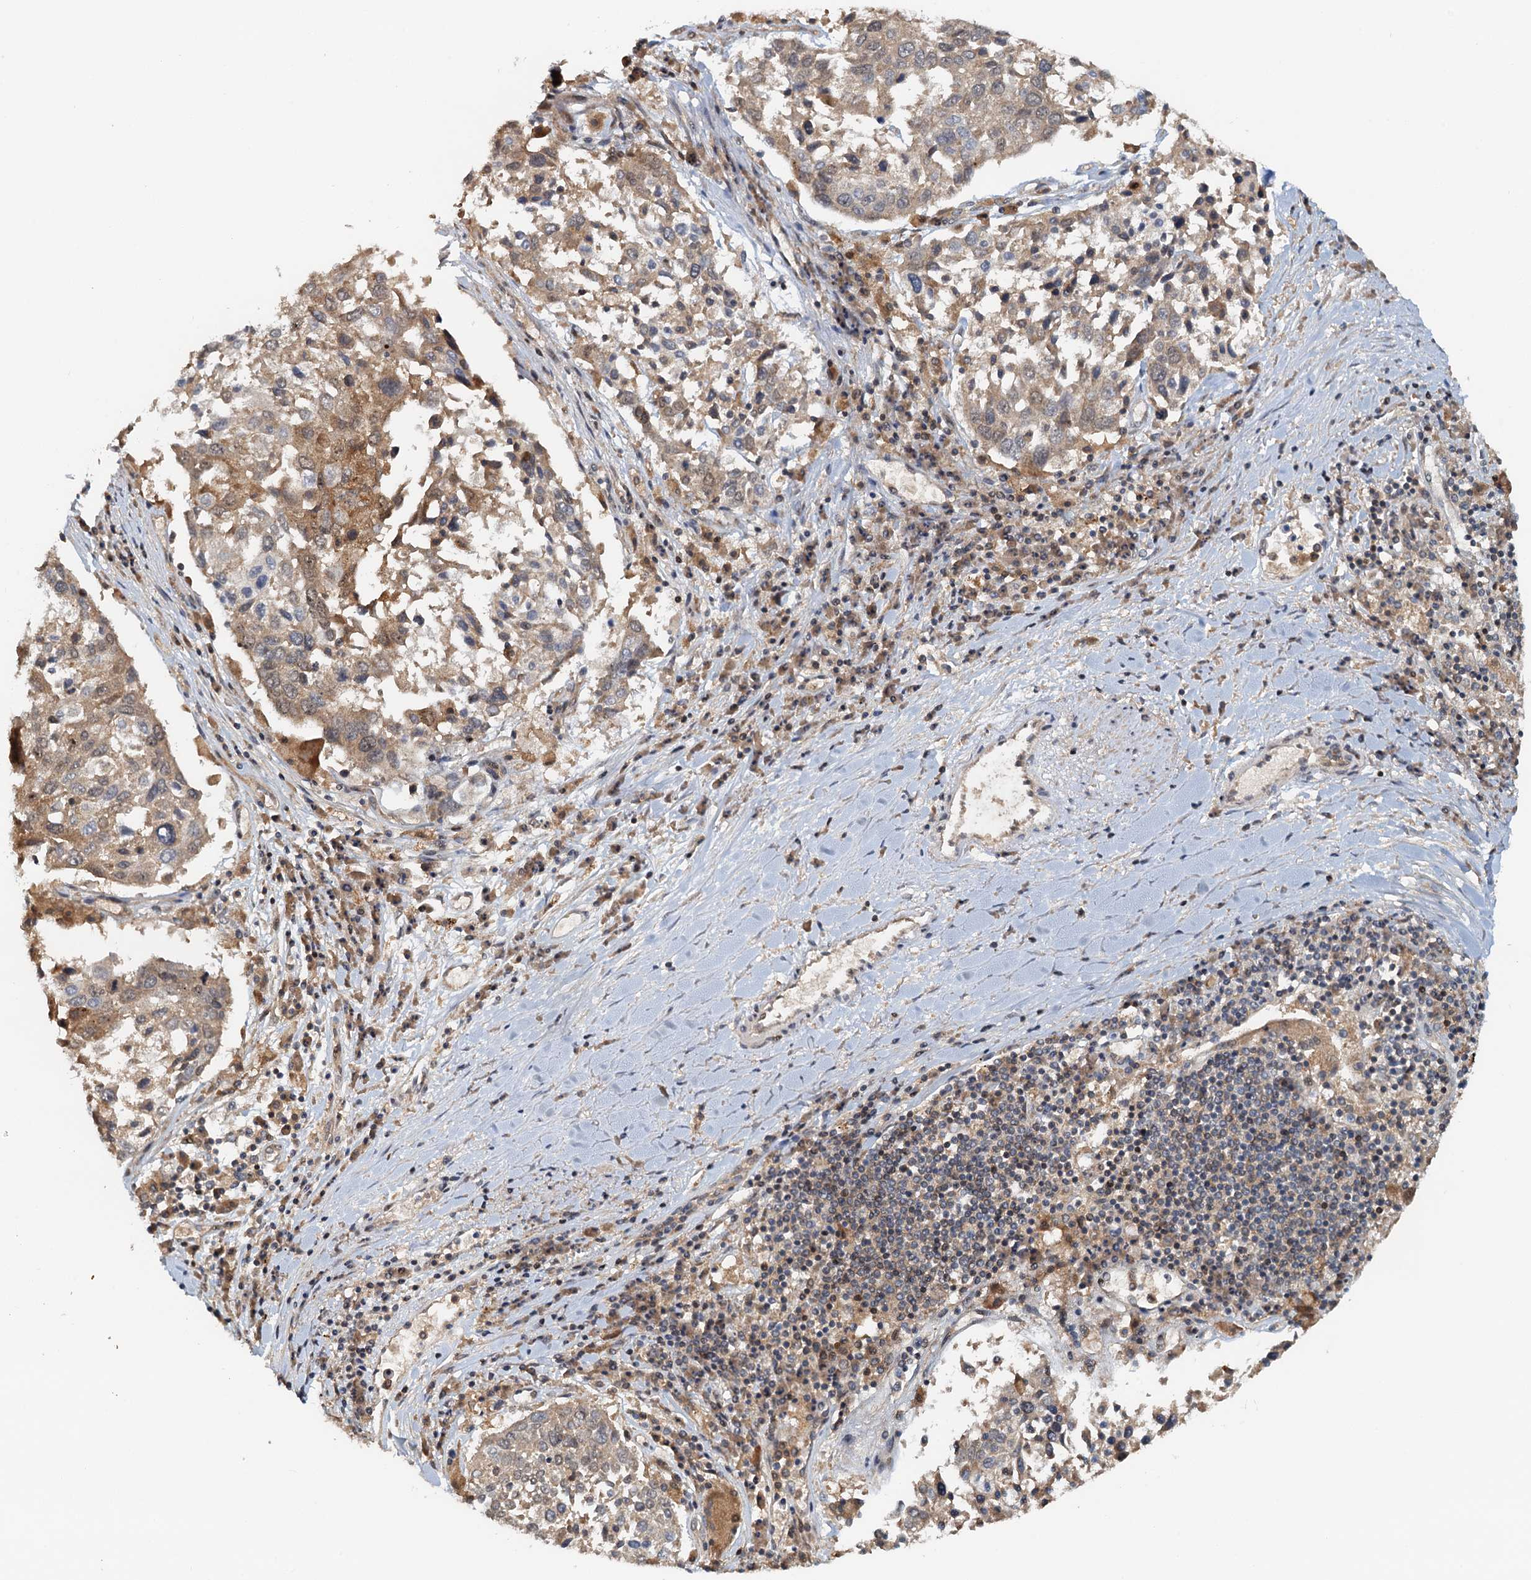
{"staining": {"intensity": "weak", "quantity": ">75%", "location": "cytoplasmic/membranous"}, "tissue": "lung cancer", "cell_type": "Tumor cells", "image_type": "cancer", "snomed": [{"axis": "morphology", "description": "Squamous cell carcinoma, NOS"}, {"axis": "topography", "description": "Lung"}], "caption": "Immunohistochemistry (IHC) photomicrograph of neoplastic tissue: lung squamous cell carcinoma stained using immunohistochemistry (IHC) shows low levels of weak protein expression localized specifically in the cytoplasmic/membranous of tumor cells, appearing as a cytoplasmic/membranous brown color.", "gene": "TOLLIP", "patient": {"sex": "male", "age": 65}}